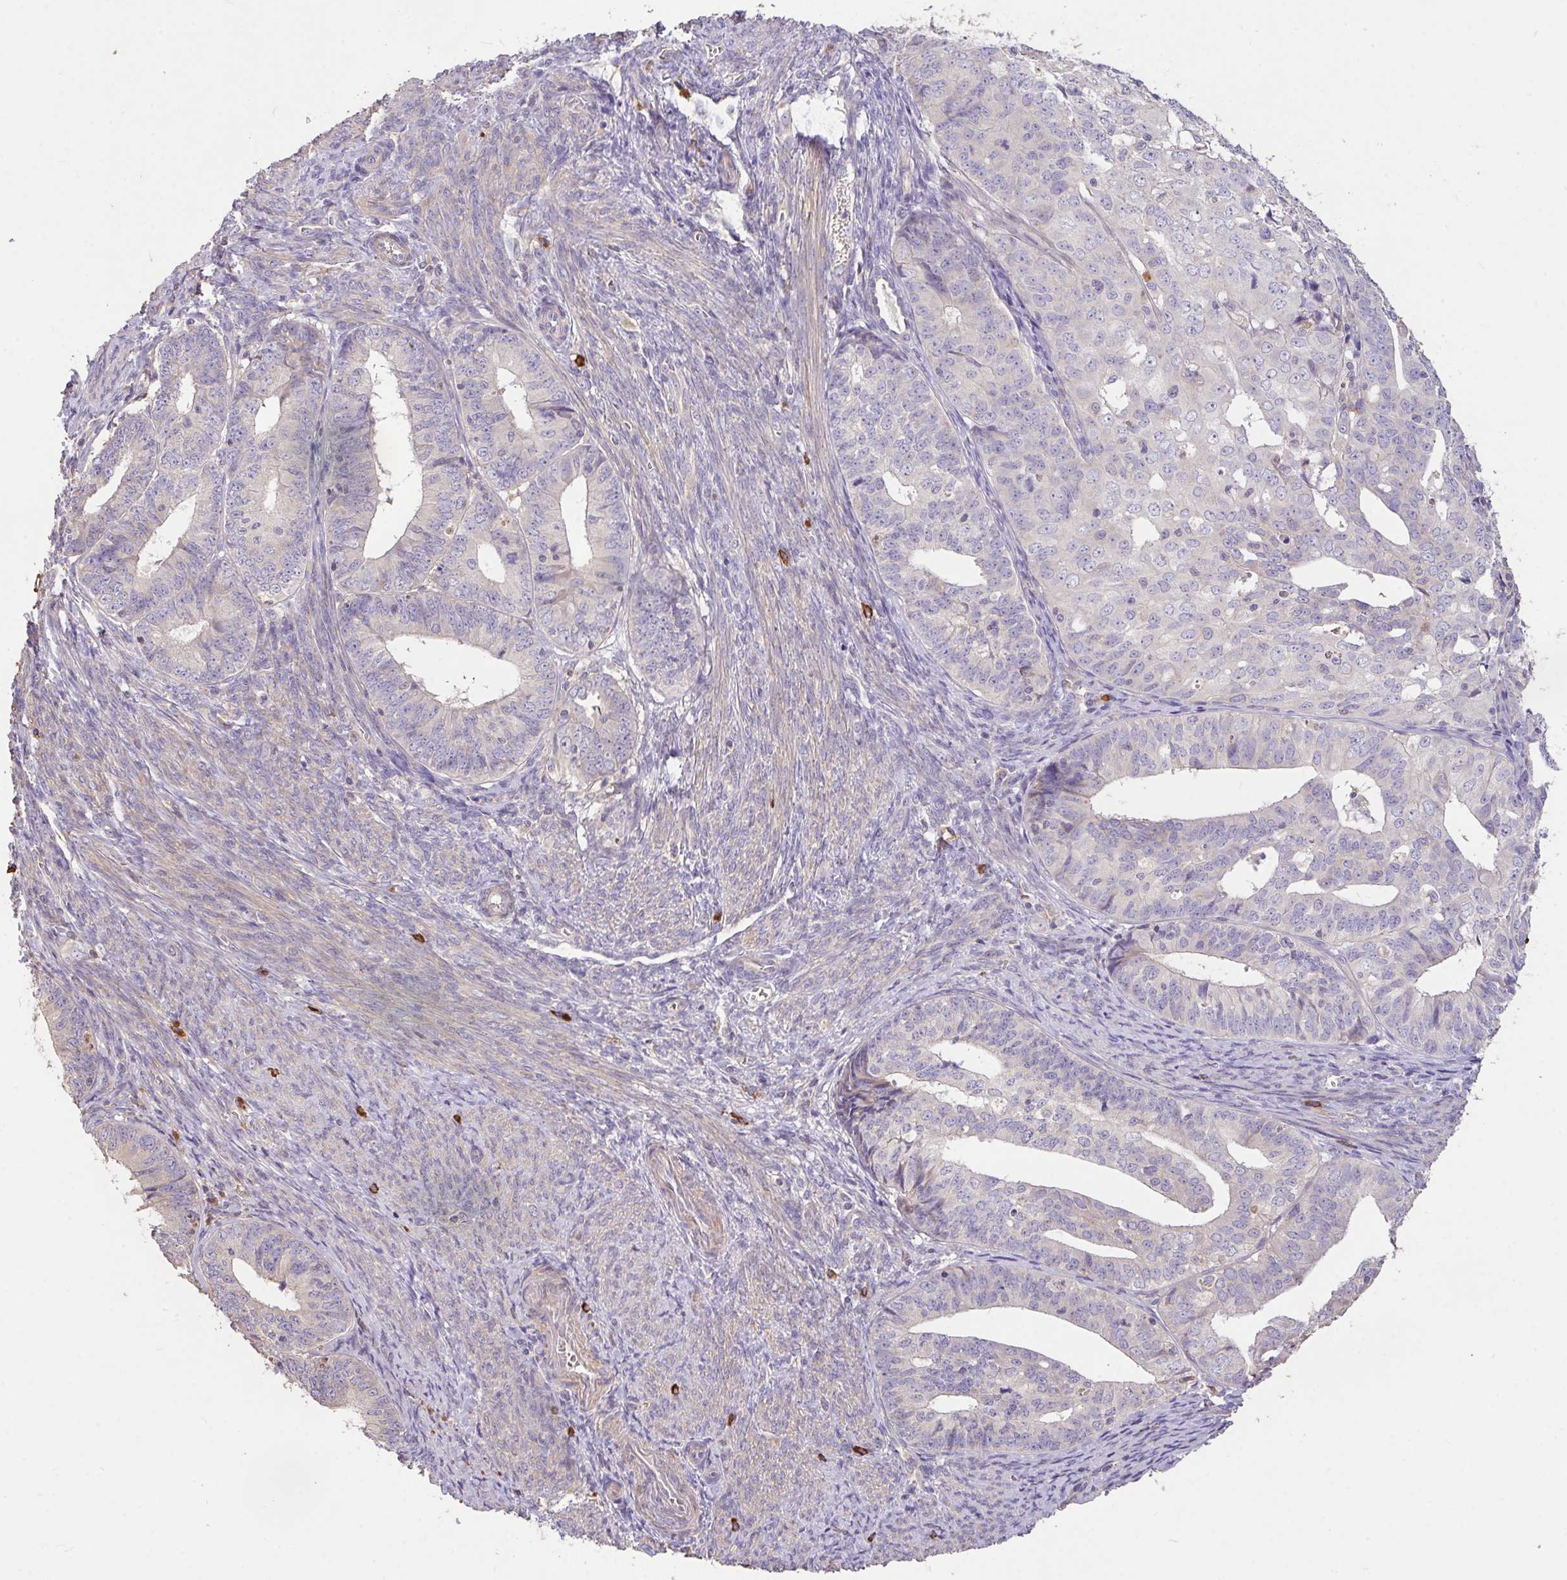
{"staining": {"intensity": "negative", "quantity": "none", "location": "none"}, "tissue": "endometrial cancer", "cell_type": "Tumor cells", "image_type": "cancer", "snomed": [{"axis": "morphology", "description": "Adenocarcinoma, NOS"}, {"axis": "topography", "description": "Endometrium"}], "caption": "IHC of endometrial adenocarcinoma shows no expression in tumor cells.", "gene": "FCER1A", "patient": {"sex": "female", "age": 56}}